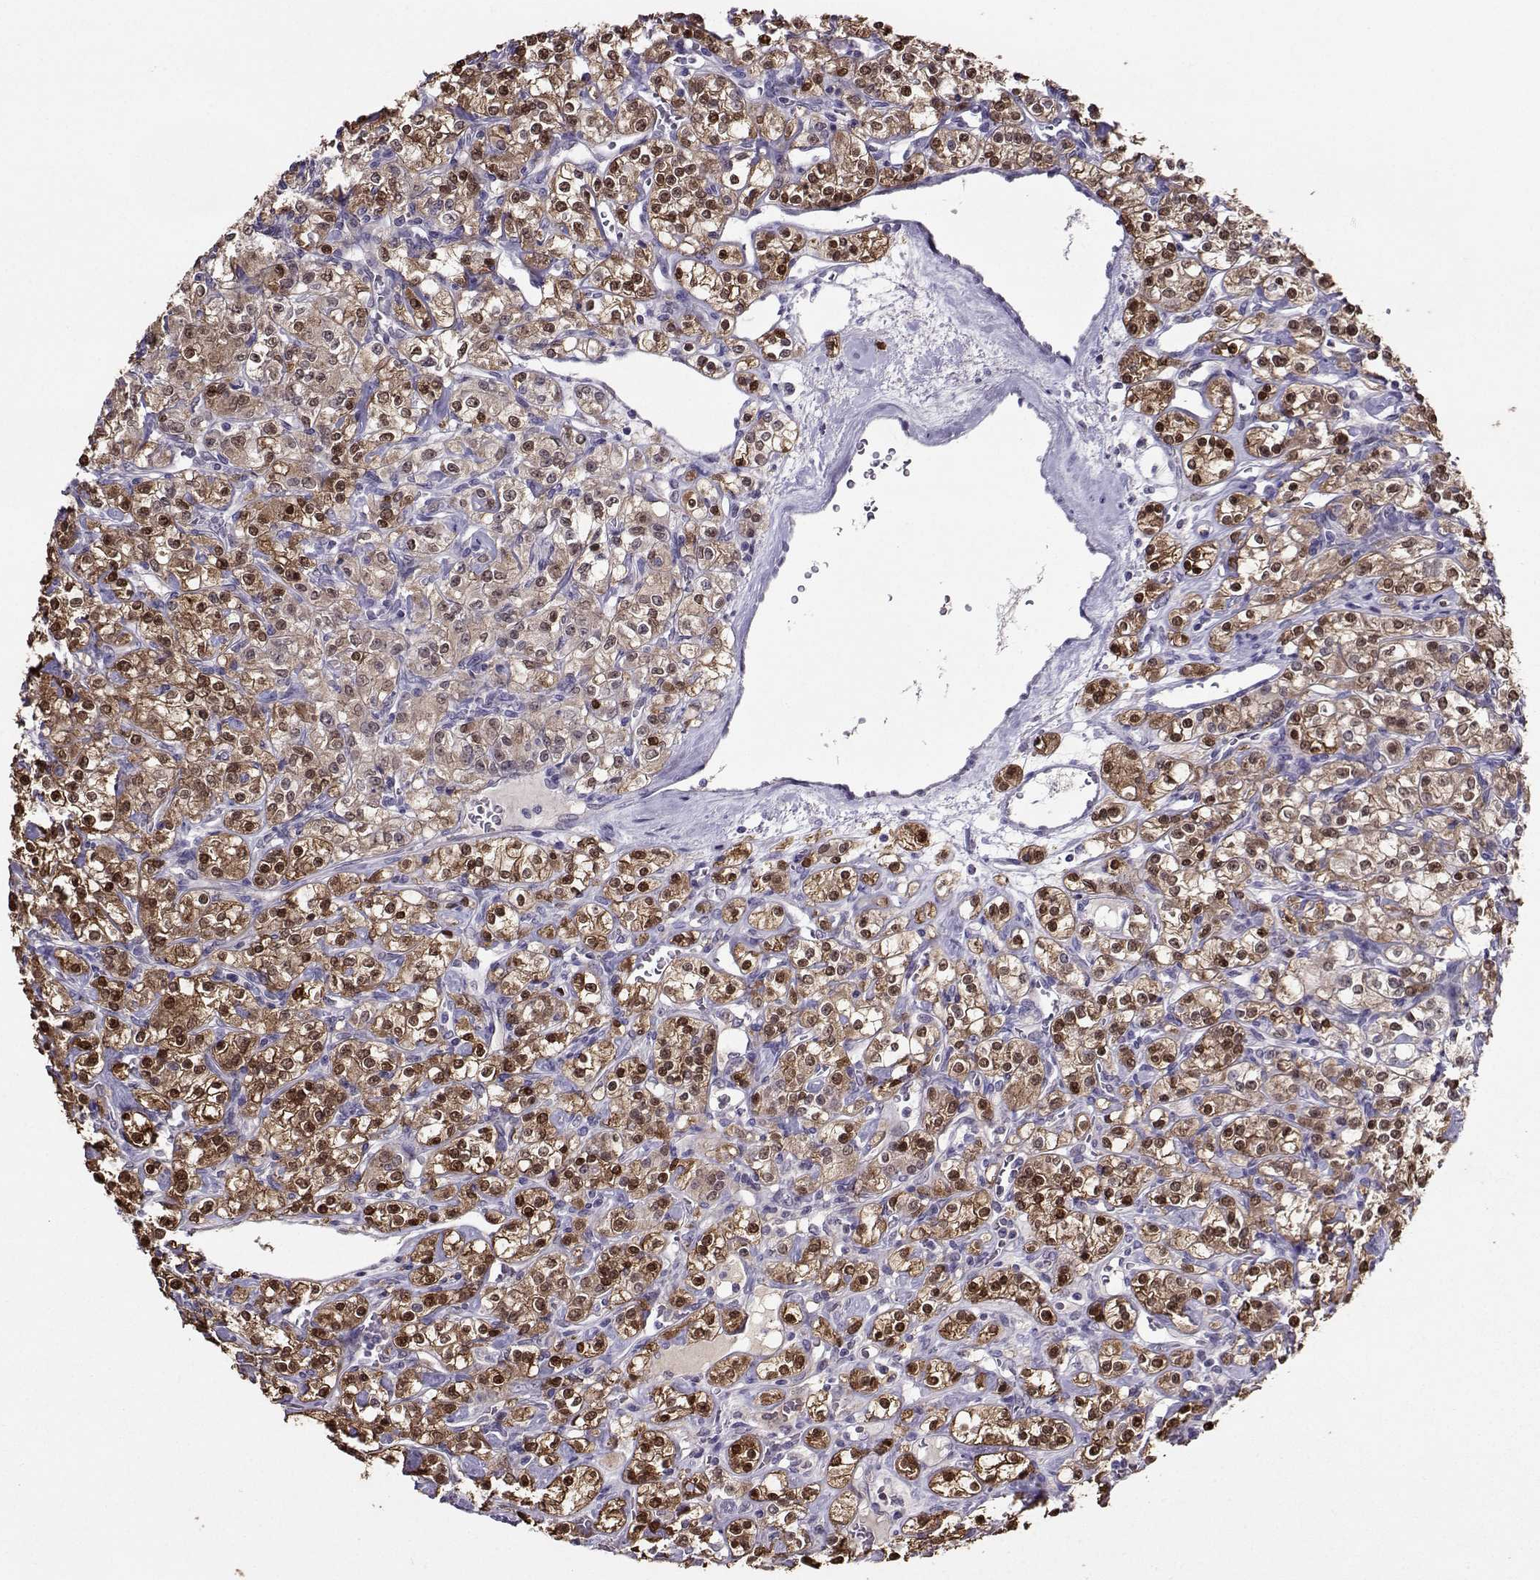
{"staining": {"intensity": "moderate", "quantity": "25%-75%", "location": "cytoplasmic/membranous,nuclear"}, "tissue": "renal cancer", "cell_type": "Tumor cells", "image_type": "cancer", "snomed": [{"axis": "morphology", "description": "Adenocarcinoma, NOS"}, {"axis": "topography", "description": "Kidney"}], "caption": "Brown immunohistochemical staining in renal cancer (adenocarcinoma) exhibits moderate cytoplasmic/membranous and nuclear positivity in approximately 25%-75% of tumor cells.", "gene": "PGK1", "patient": {"sex": "male", "age": 77}}